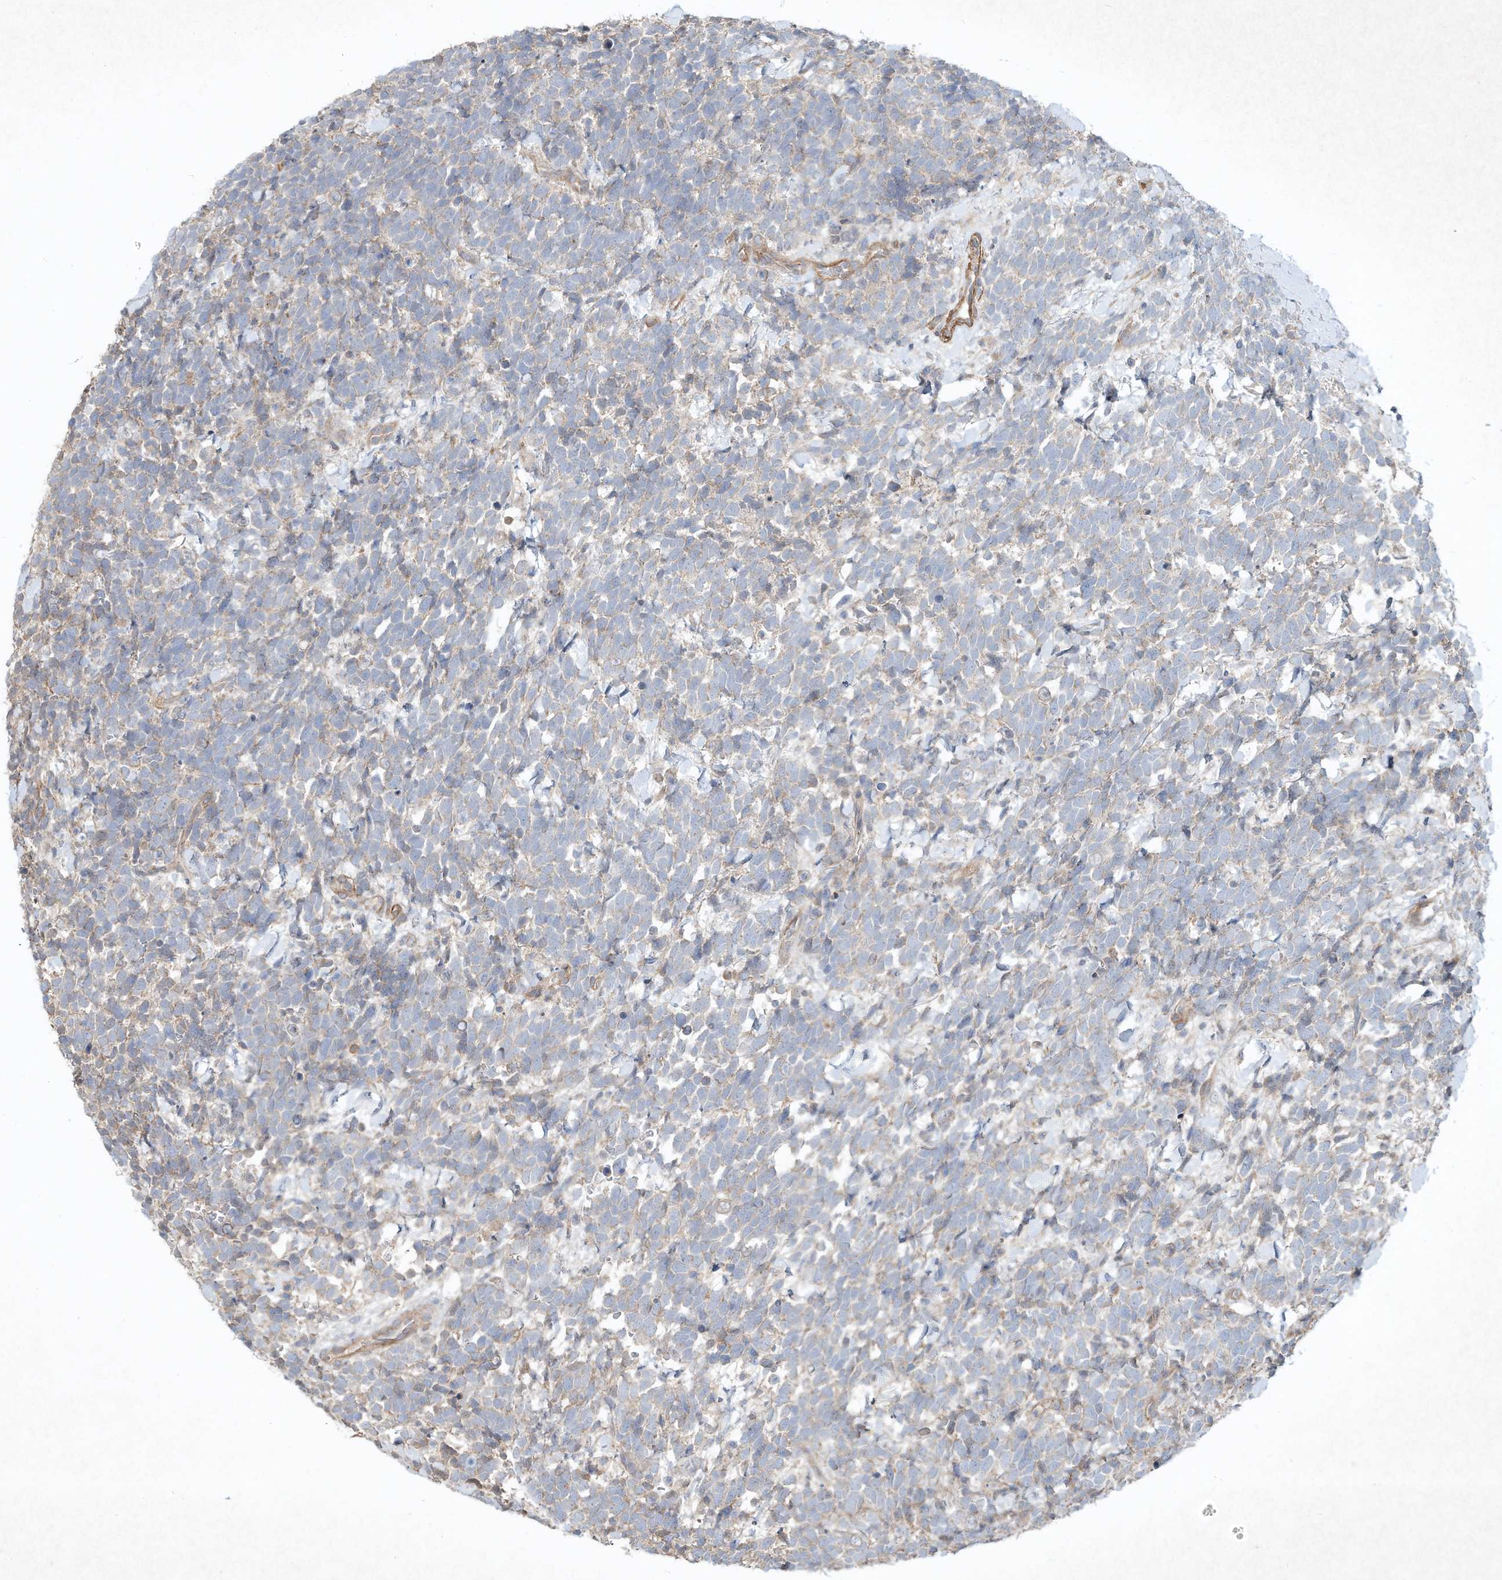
{"staining": {"intensity": "weak", "quantity": "<25%", "location": "cytoplasmic/membranous"}, "tissue": "urothelial cancer", "cell_type": "Tumor cells", "image_type": "cancer", "snomed": [{"axis": "morphology", "description": "Urothelial carcinoma, High grade"}, {"axis": "topography", "description": "Urinary bladder"}], "caption": "DAB (3,3'-diaminobenzidine) immunohistochemical staining of urothelial cancer displays no significant expression in tumor cells.", "gene": "HTR5A", "patient": {"sex": "female", "age": 82}}